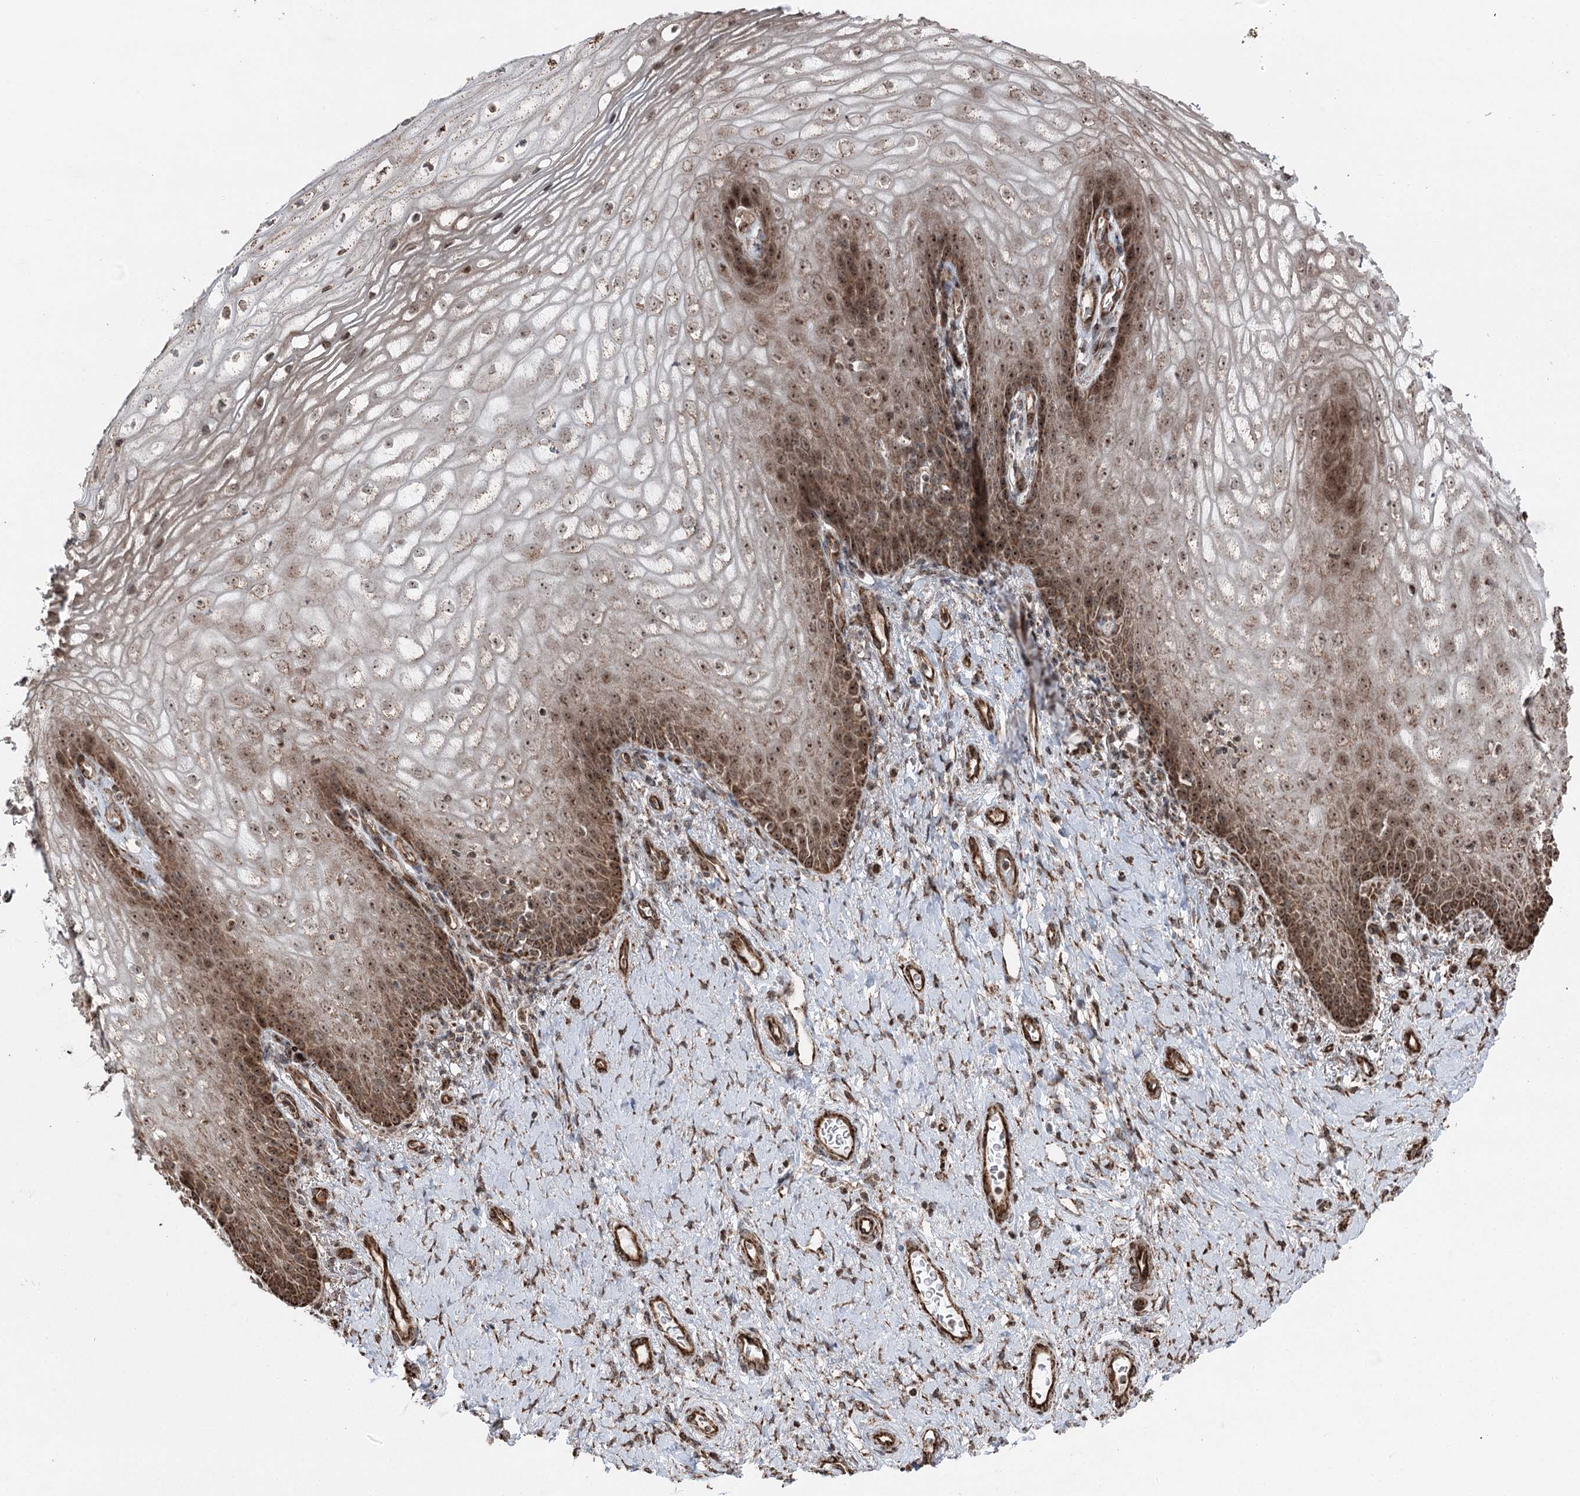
{"staining": {"intensity": "strong", "quantity": ">75%", "location": "cytoplasmic/membranous,nuclear"}, "tissue": "vagina", "cell_type": "Squamous epithelial cells", "image_type": "normal", "snomed": [{"axis": "morphology", "description": "Normal tissue, NOS"}, {"axis": "topography", "description": "Vagina"}], "caption": "A high amount of strong cytoplasmic/membranous,nuclear positivity is seen in approximately >75% of squamous epithelial cells in unremarkable vagina.", "gene": "STEEP1", "patient": {"sex": "female", "age": 60}}